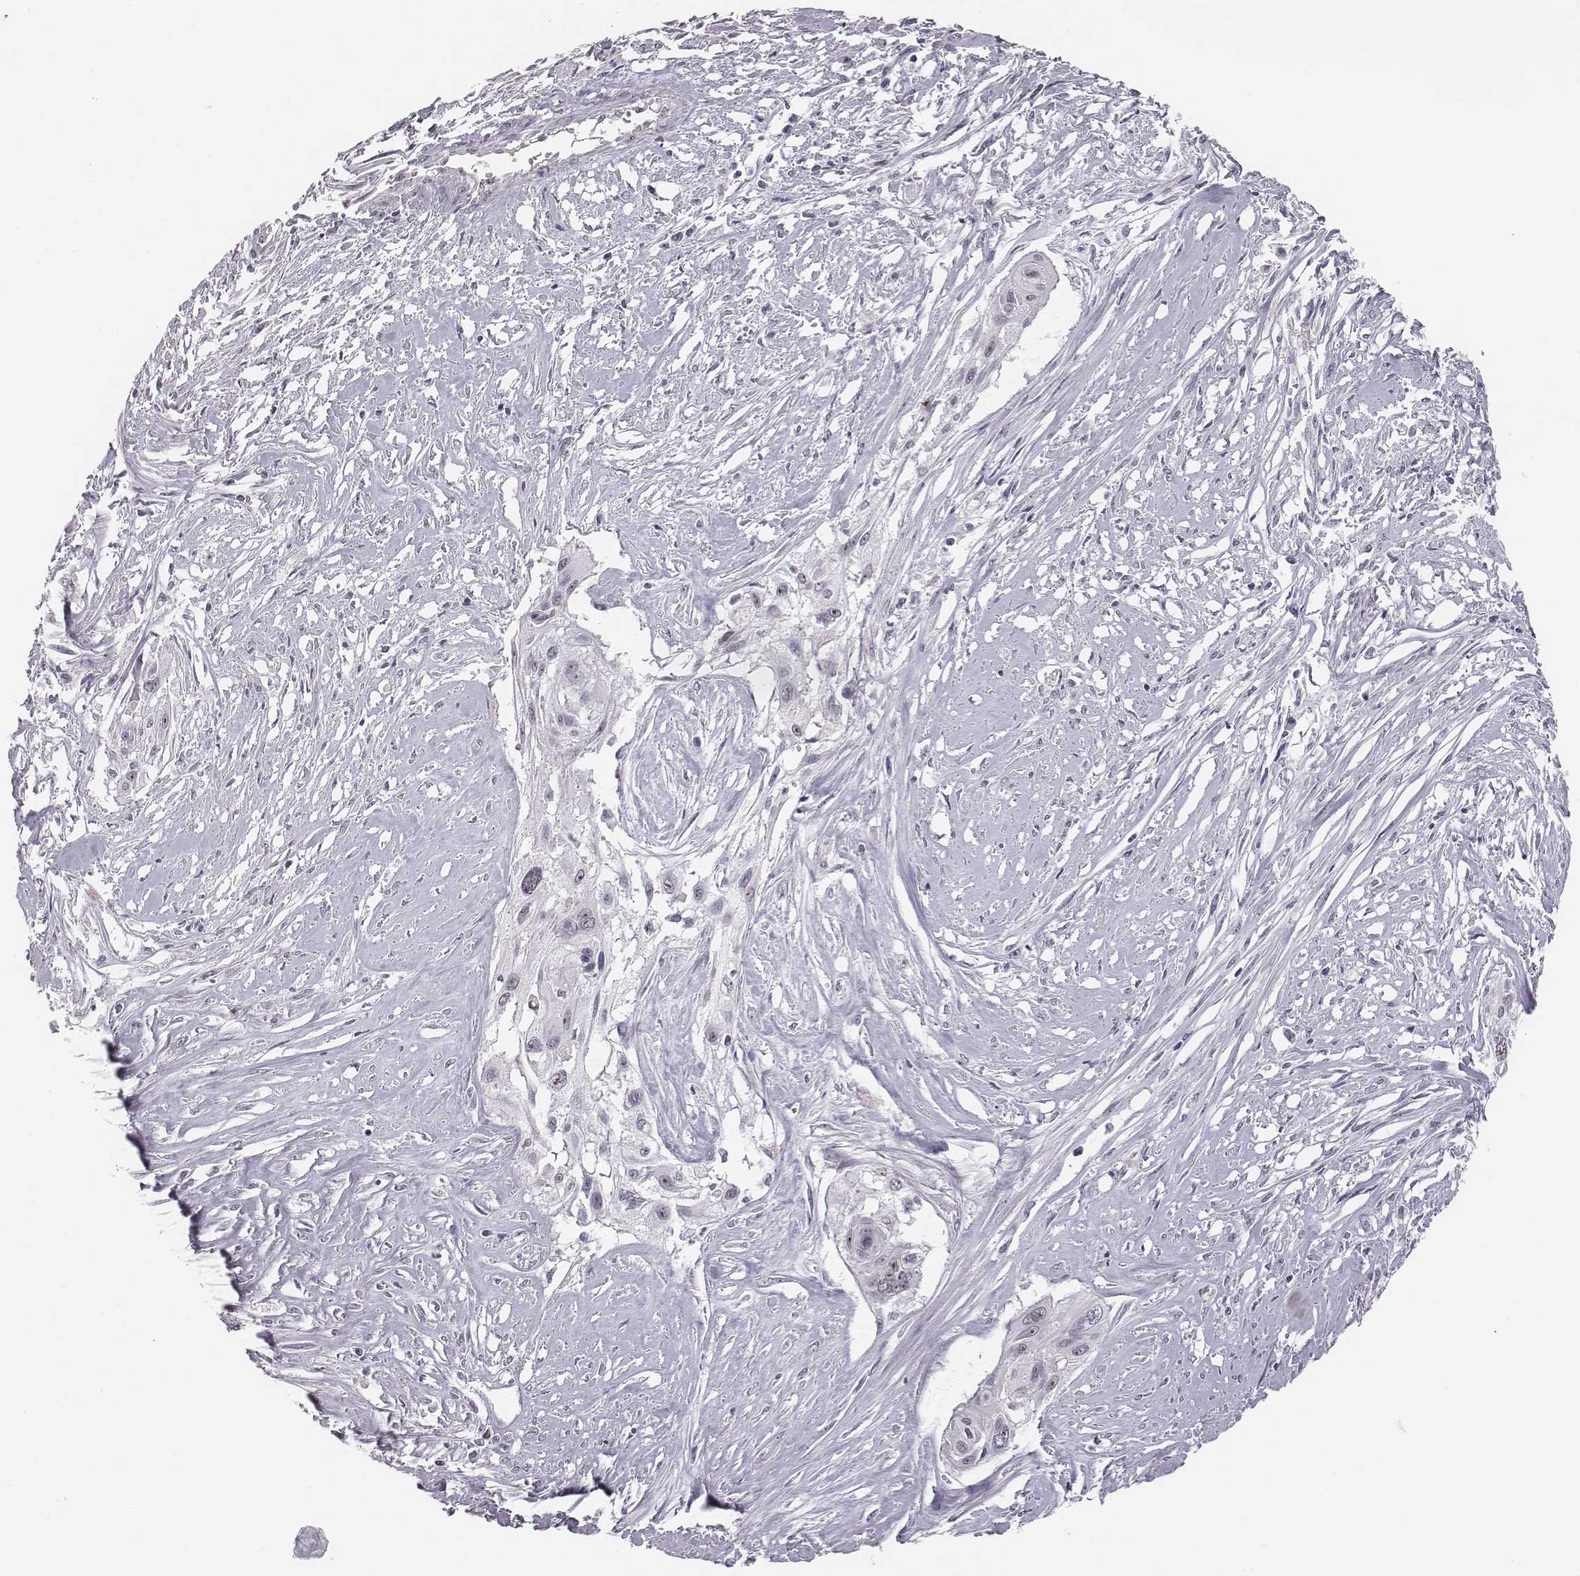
{"staining": {"intensity": "negative", "quantity": "none", "location": "none"}, "tissue": "cervical cancer", "cell_type": "Tumor cells", "image_type": "cancer", "snomed": [{"axis": "morphology", "description": "Squamous cell carcinoma, NOS"}, {"axis": "topography", "description": "Cervix"}], "caption": "Tumor cells show no significant protein staining in cervical cancer.", "gene": "NIFK", "patient": {"sex": "female", "age": 49}}